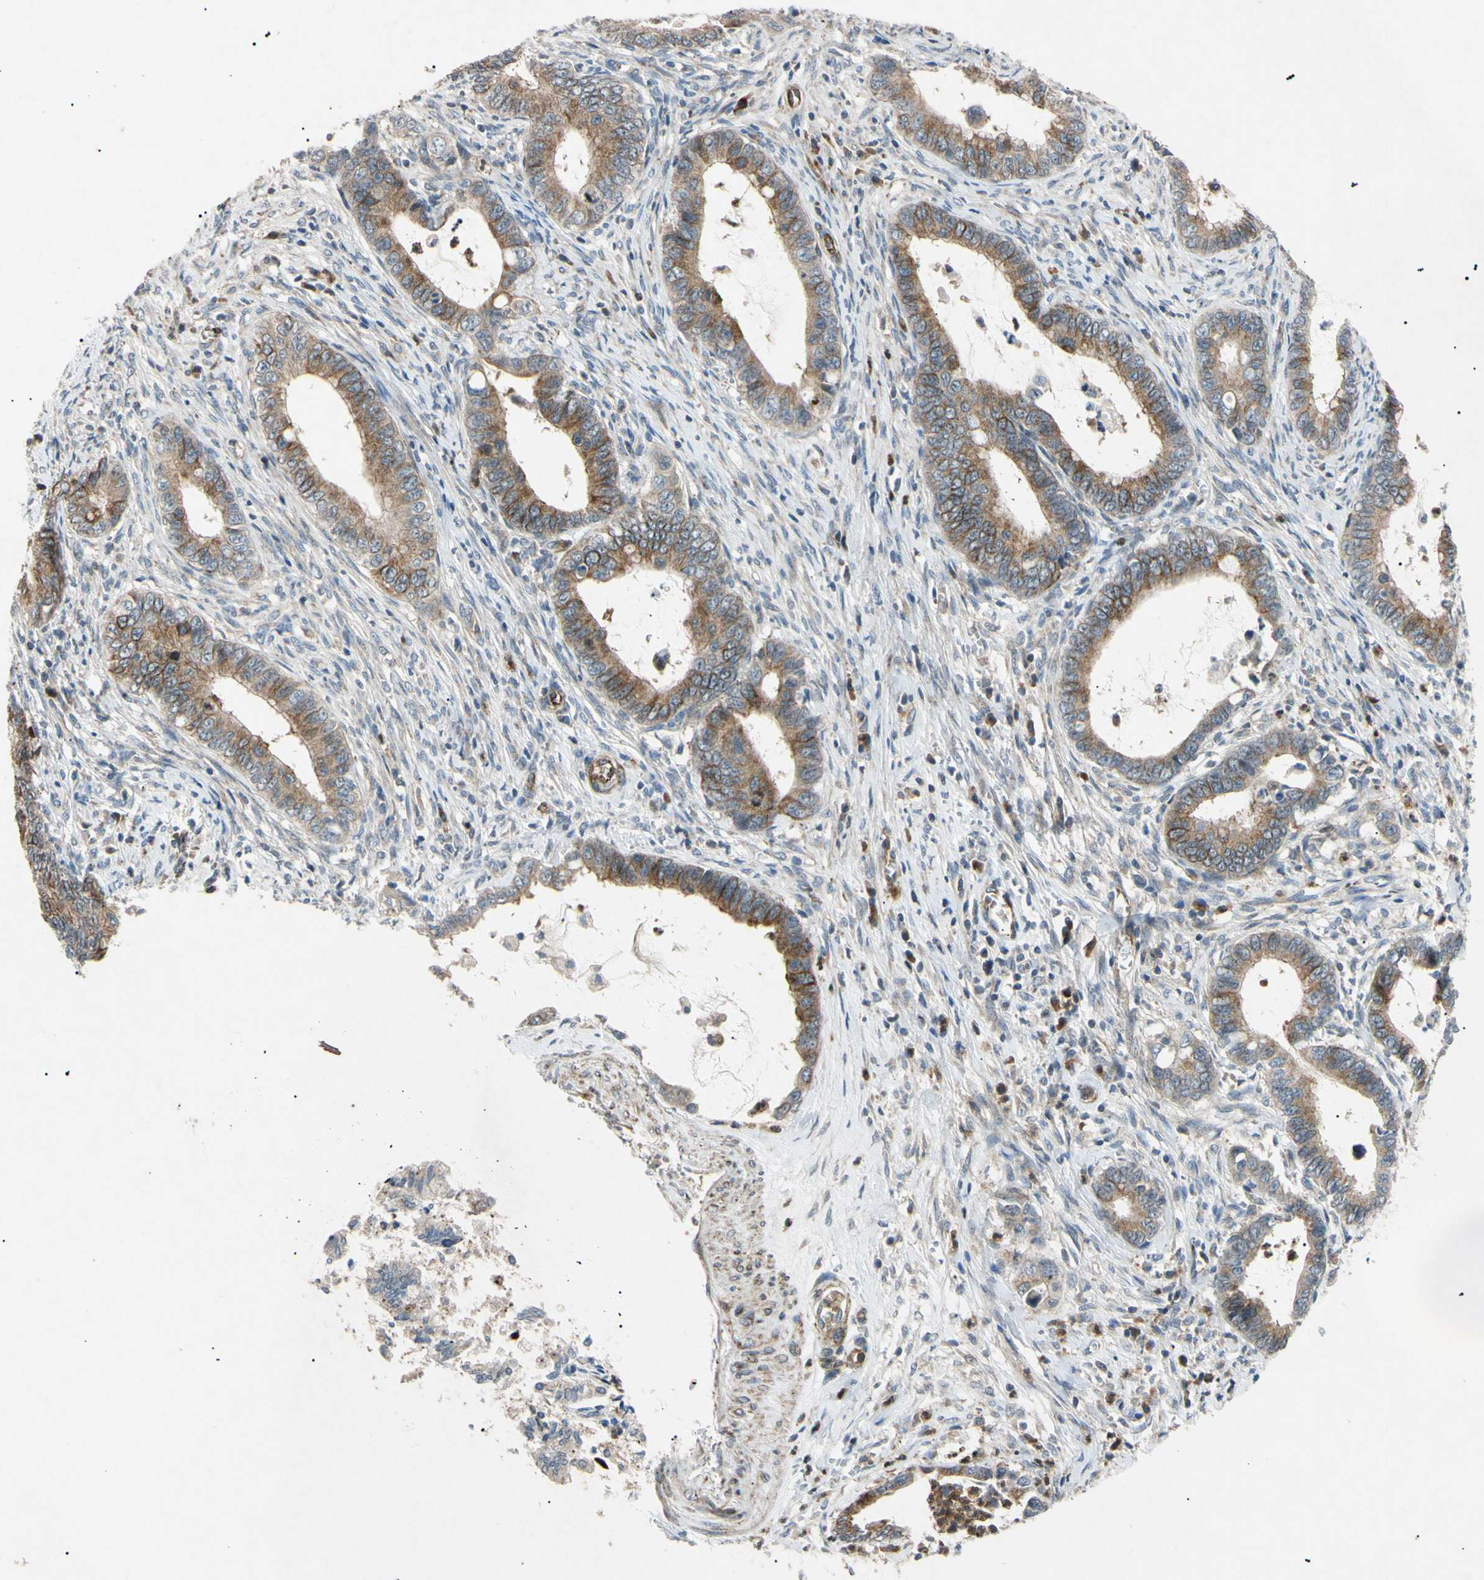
{"staining": {"intensity": "moderate", "quantity": "25%-75%", "location": "cytoplasmic/membranous,nuclear"}, "tissue": "cervical cancer", "cell_type": "Tumor cells", "image_type": "cancer", "snomed": [{"axis": "morphology", "description": "Adenocarcinoma, NOS"}, {"axis": "topography", "description": "Cervix"}], "caption": "Moderate cytoplasmic/membranous and nuclear staining is seen in about 25%-75% of tumor cells in cervical adenocarcinoma.", "gene": "TUBB4A", "patient": {"sex": "female", "age": 44}}